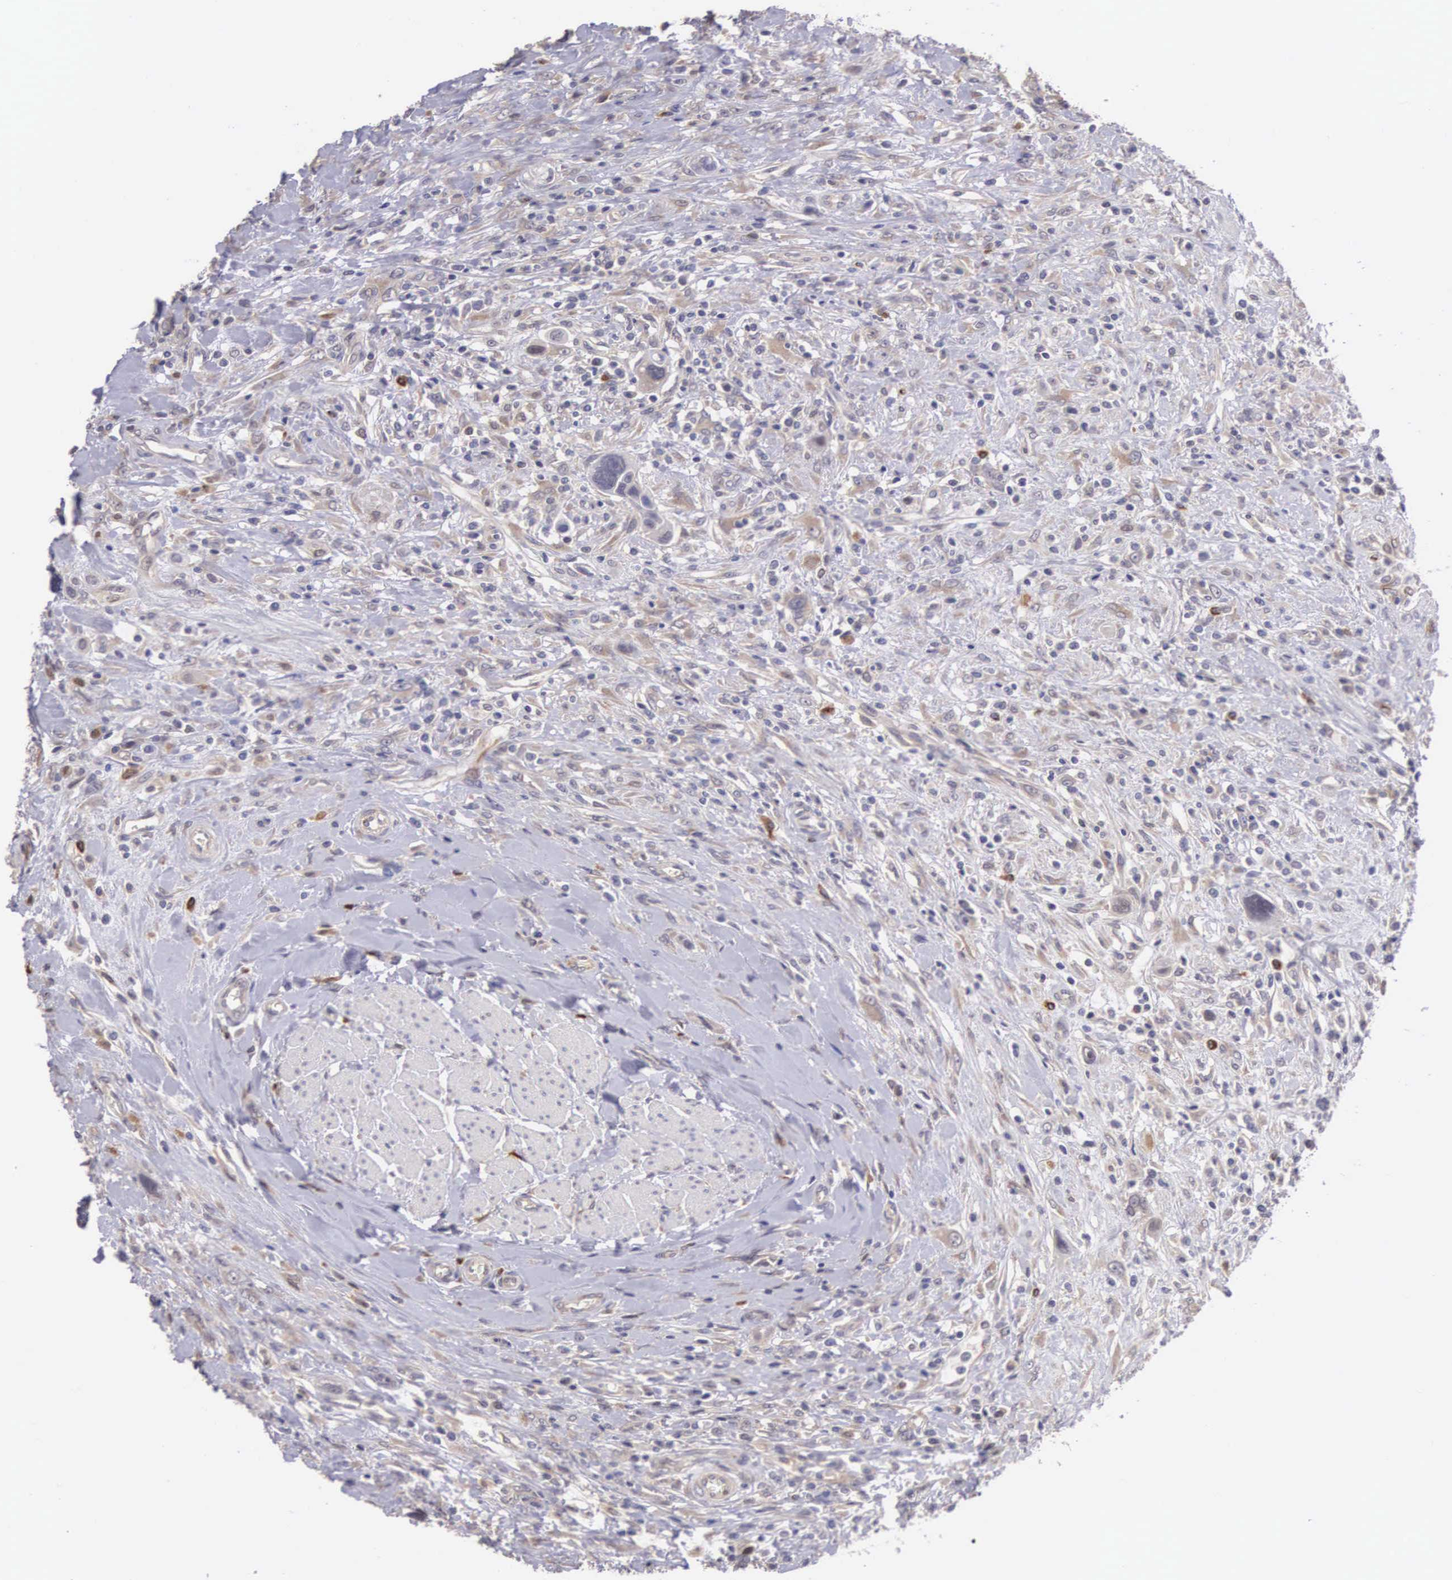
{"staining": {"intensity": "weak", "quantity": ">75%", "location": "cytoplasmic/membranous"}, "tissue": "urothelial cancer", "cell_type": "Tumor cells", "image_type": "cancer", "snomed": [{"axis": "morphology", "description": "Urothelial carcinoma, High grade"}, {"axis": "topography", "description": "Urinary bladder"}], "caption": "High-grade urothelial carcinoma tissue displays weak cytoplasmic/membranous positivity in about >75% of tumor cells, visualized by immunohistochemistry. The staining is performed using DAB brown chromogen to label protein expression. The nuclei are counter-stained blue using hematoxylin.", "gene": "CDC45", "patient": {"sex": "male", "age": 50}}